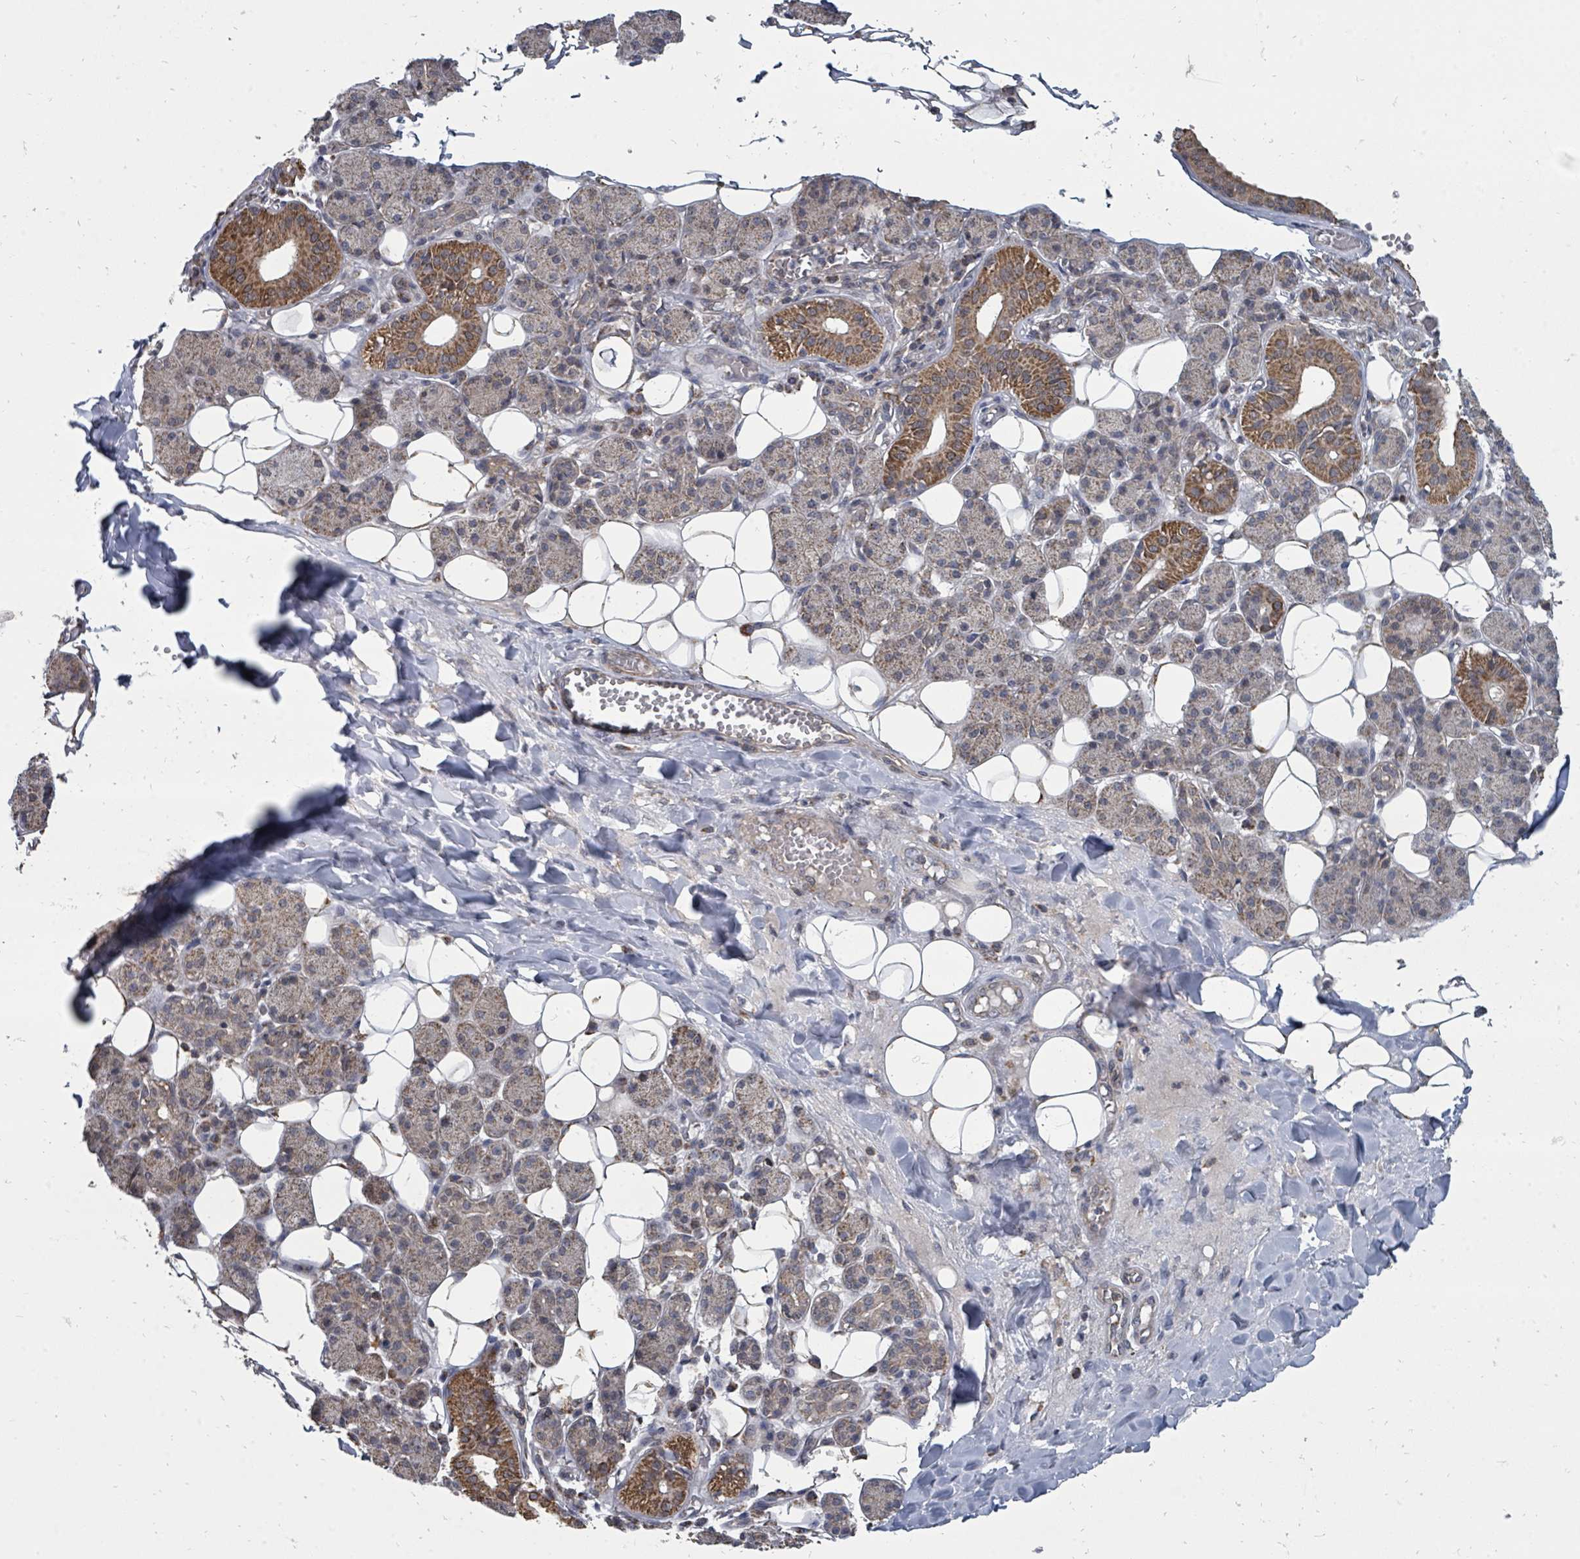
{"staining": {"intensity": "strong", "quantity": "<25%", "location": "cytoplasmic/membranous"}, "tissue": "salivary gland", "cell_type": "Glandular cells", "image_type": "normal", "snomed": [{"axis": "morphology", "description": "Normal tissue, NOS"}, {"axis": "topography", "description": "Salivary gland"}], "caption": "An immunohistochemistry (IHC) photomicrograph of unremarkable tissue is shown. Protein staining in brown labels strong cytoplasmic/membranous positivity in salivary gland within glandular cells.", "gene": "MAGOHB", "patient": {"sex": "female", "age": 33}}